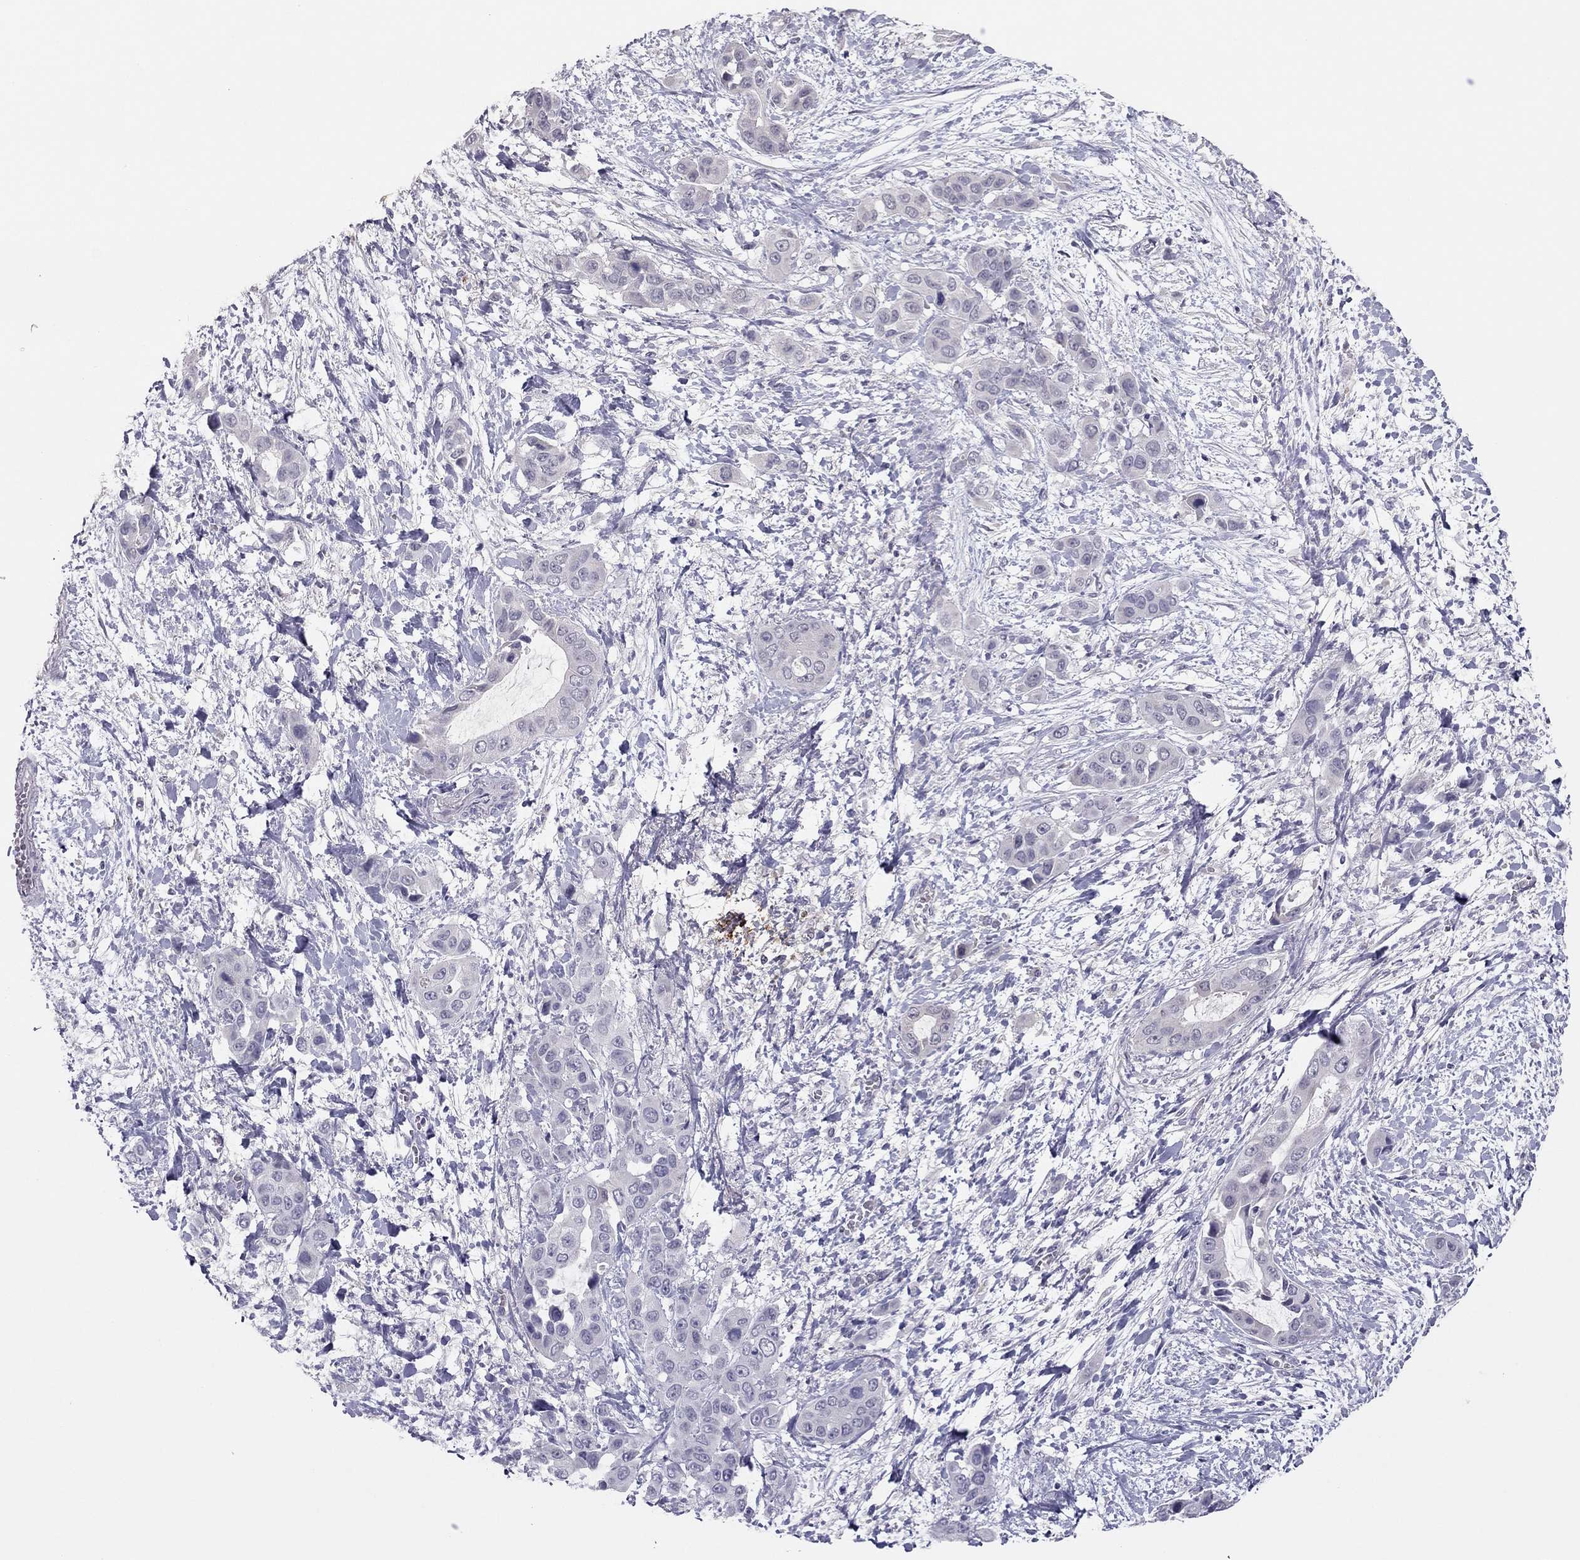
{"staining": {"intensity": "negative", "quantity": "none", "location": "none"}, "tissue": "liver cancer", "cell_type": "Tumor cells", "image_type": "cancer", "snomed": [{"axis": "morphology", "description": "Cholangiocarcinoma"}, {"axis": "topography", "description": "Liver"}], "caption": "Protein analysis of liver cancer exhibits no significant expression in tumor cells.", "gene": "ADORA2A", "patient": {"sex": "female", "age": 52}}